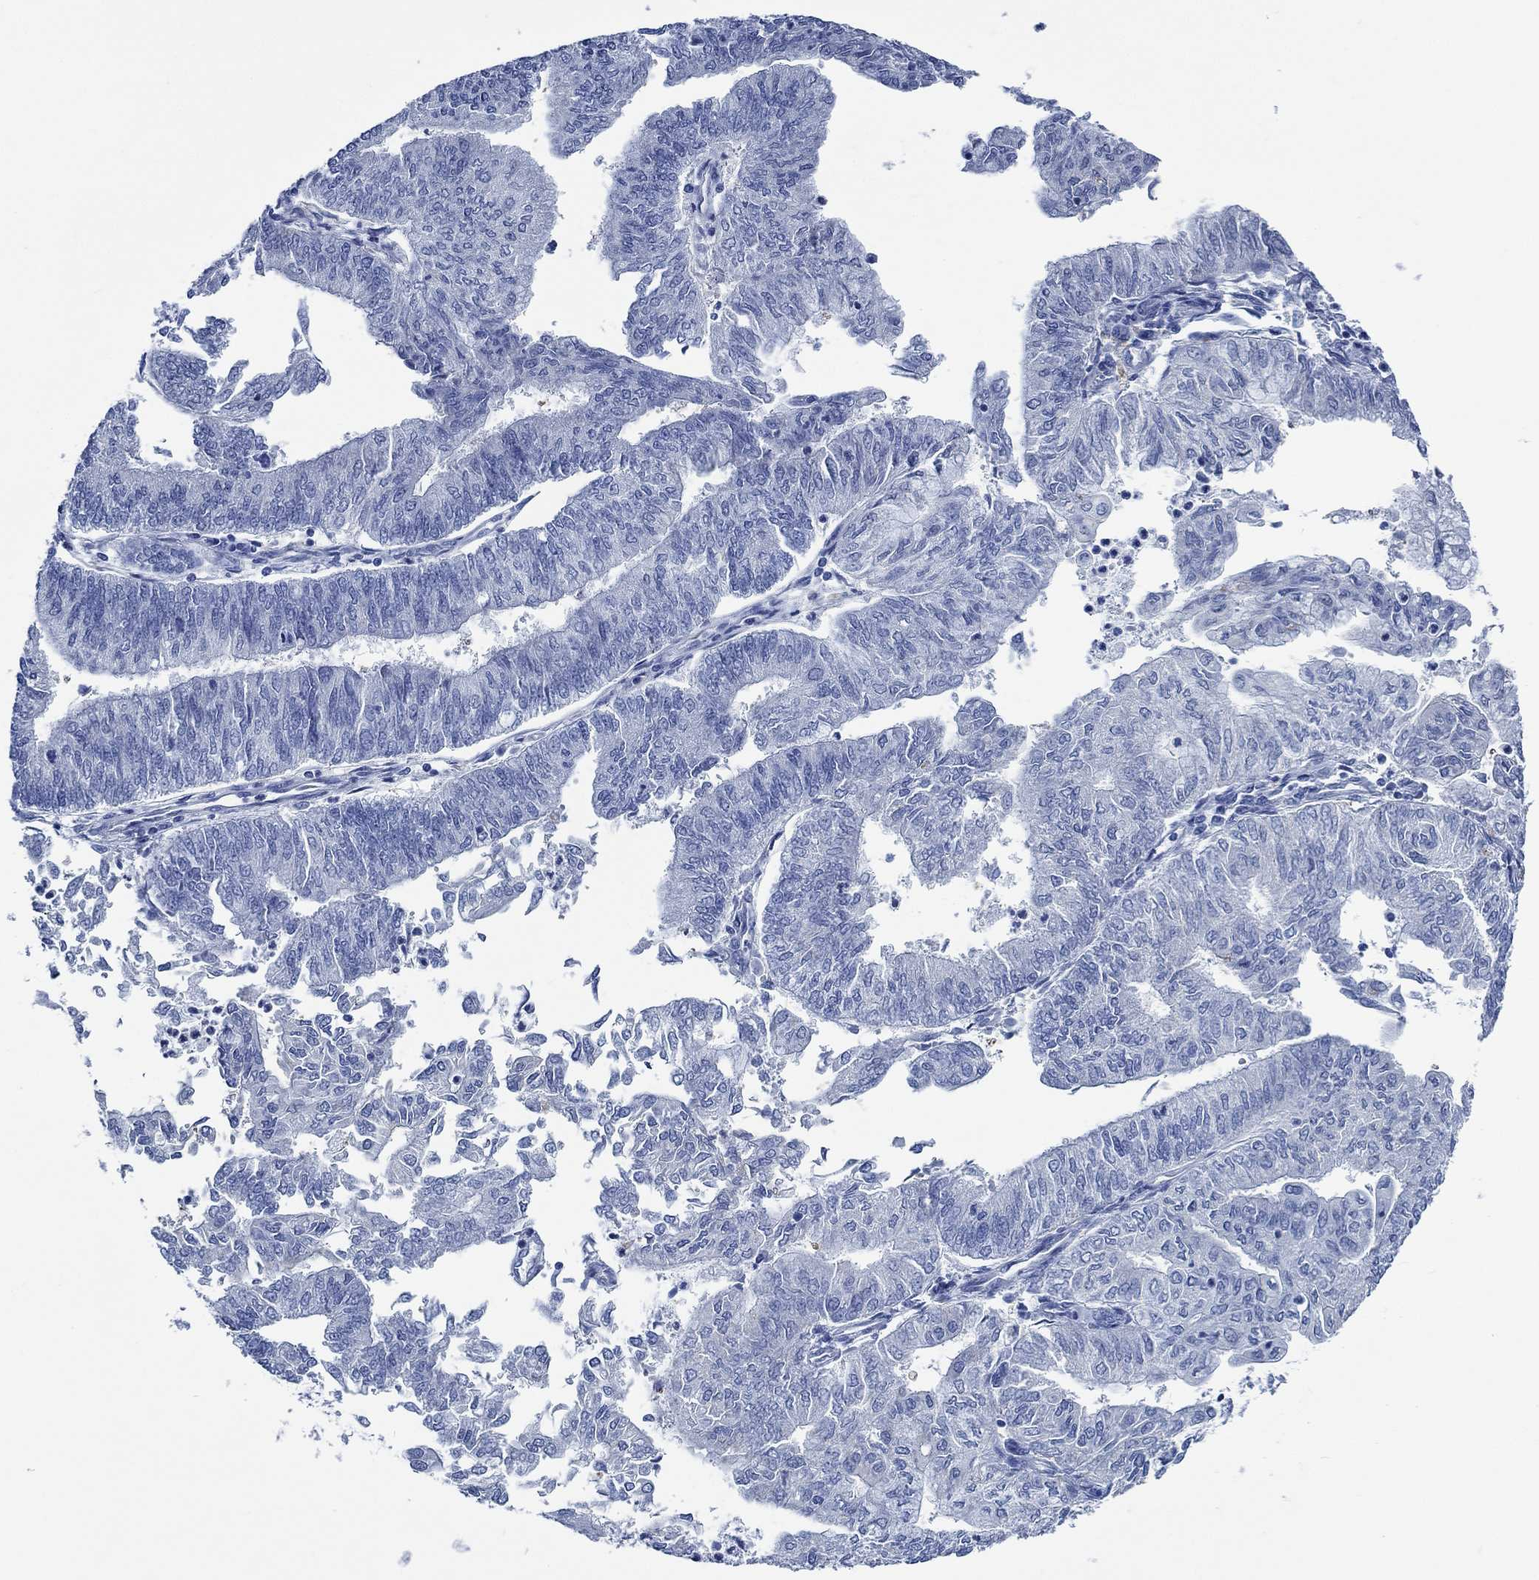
{"staining": {"intensity": "negative", "quantity": "none", "location": "none"}, "tissue": "endometrial cancer", "cell_type": "Tumor cells", "image_type": "cancer", "snomed": [{"axis": "morphology", "description": "Adenocarcinoma, NOS"}, {"axis": "topography", "description": "Endometrium"}], "caption": "Tumor cells show no significant staining in endometrial cancer (adenocarcinoma).", "gene": "SVEP1", "patient": {"sex": "female", "age": 59}}